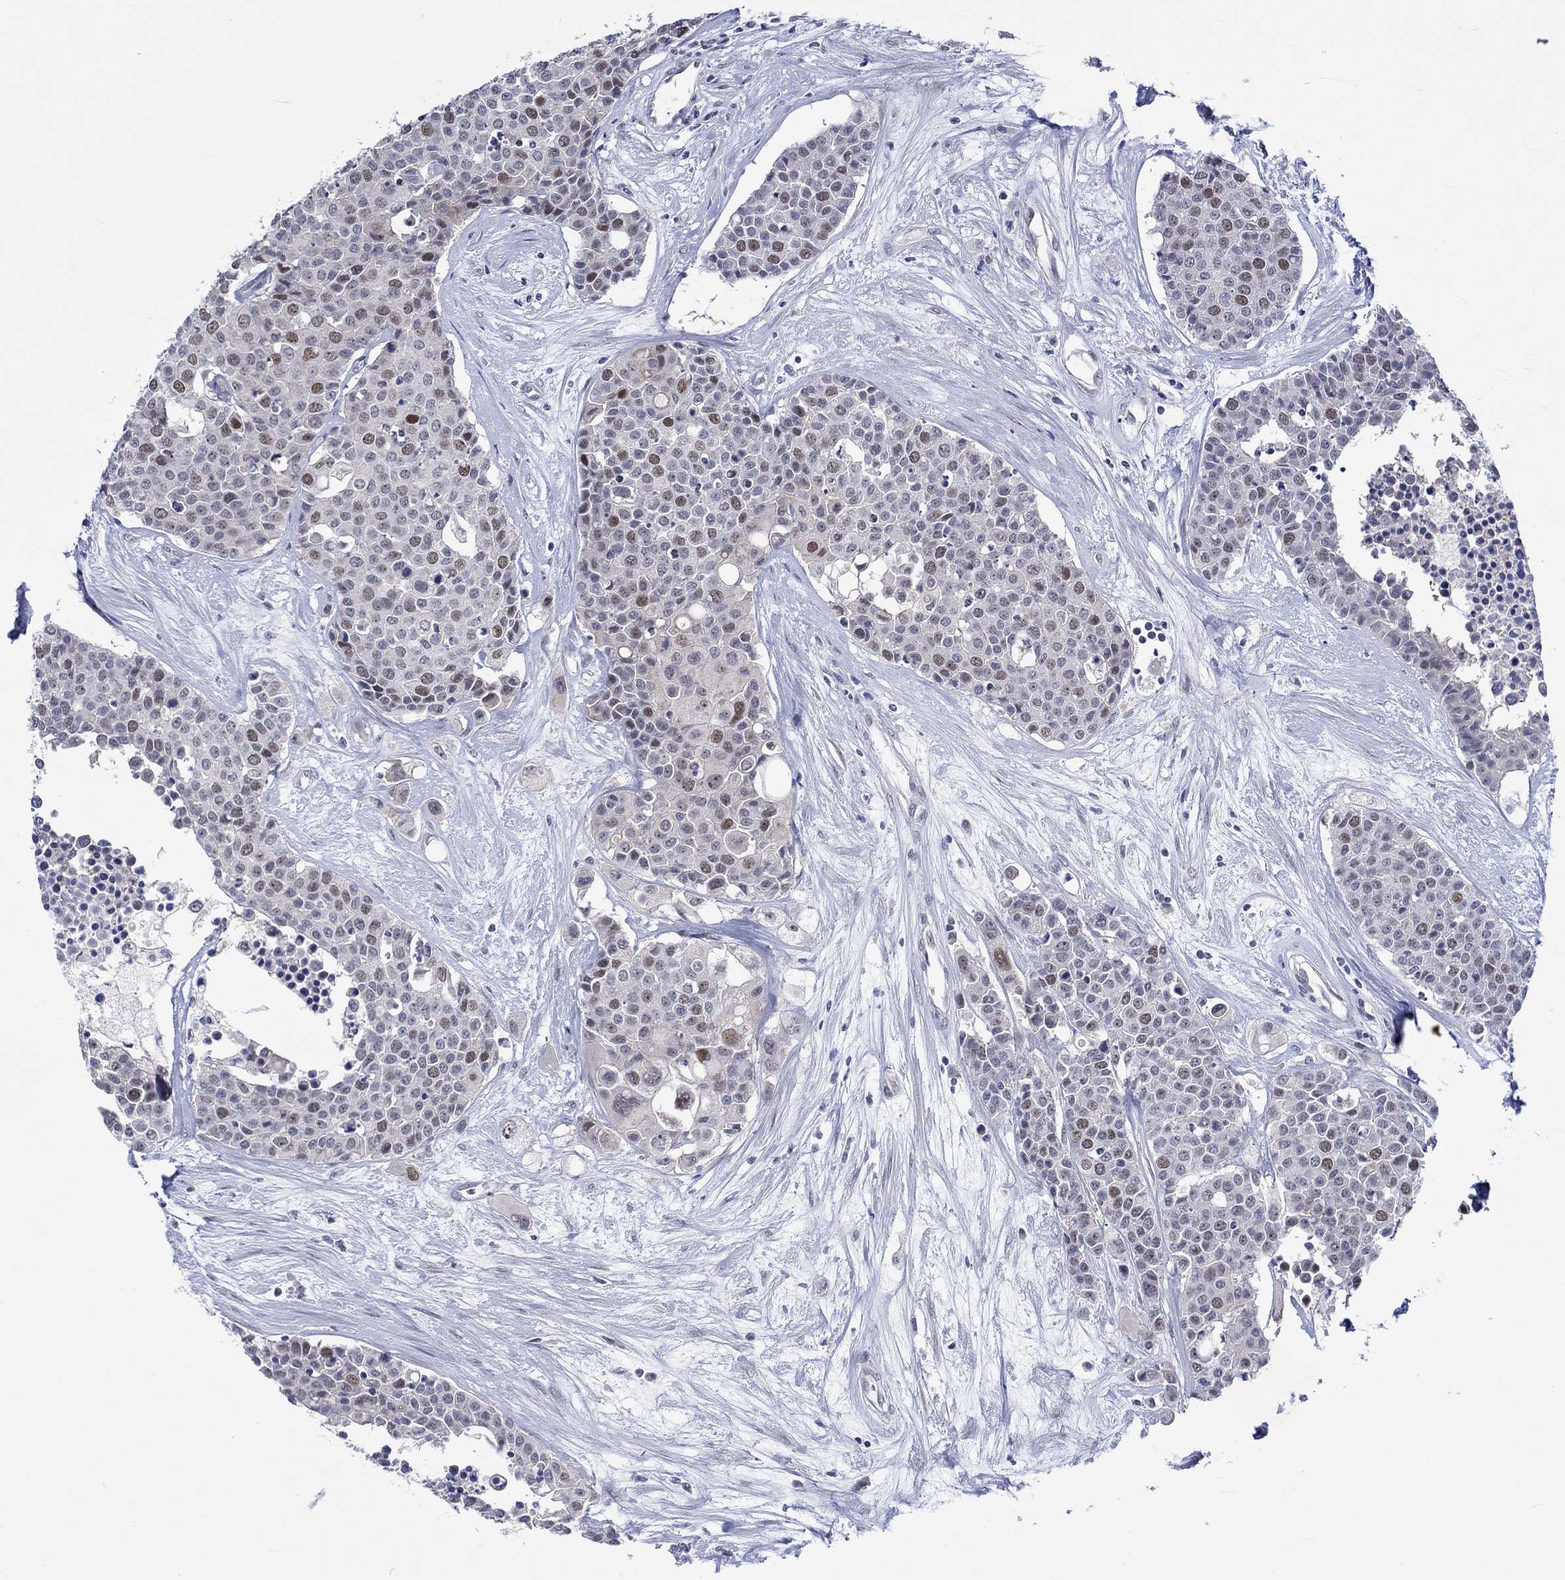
{"staining": {"intensity": "strong", "quantity": "<25%", "location": "nuclear"}, "tissue": "carcinoid", "cell_type": "Tumor cells", "image_type": "cancer", "snomed": [{"axis": "morphology", "description": "Carcinoid, malignant, NOS"}, {"axis": "topography", "description": "Colon"}], "caption": "Protein positivity by immunohistochemistry (IHC) reveals strong nuclear positivity in about <25% of tumor cells in malignant carcinoid. The protein is shown in brown color, while the nuclei are stained blue.", "gene": "E2F8", "patient": {"sex": "male", "age": 81}}